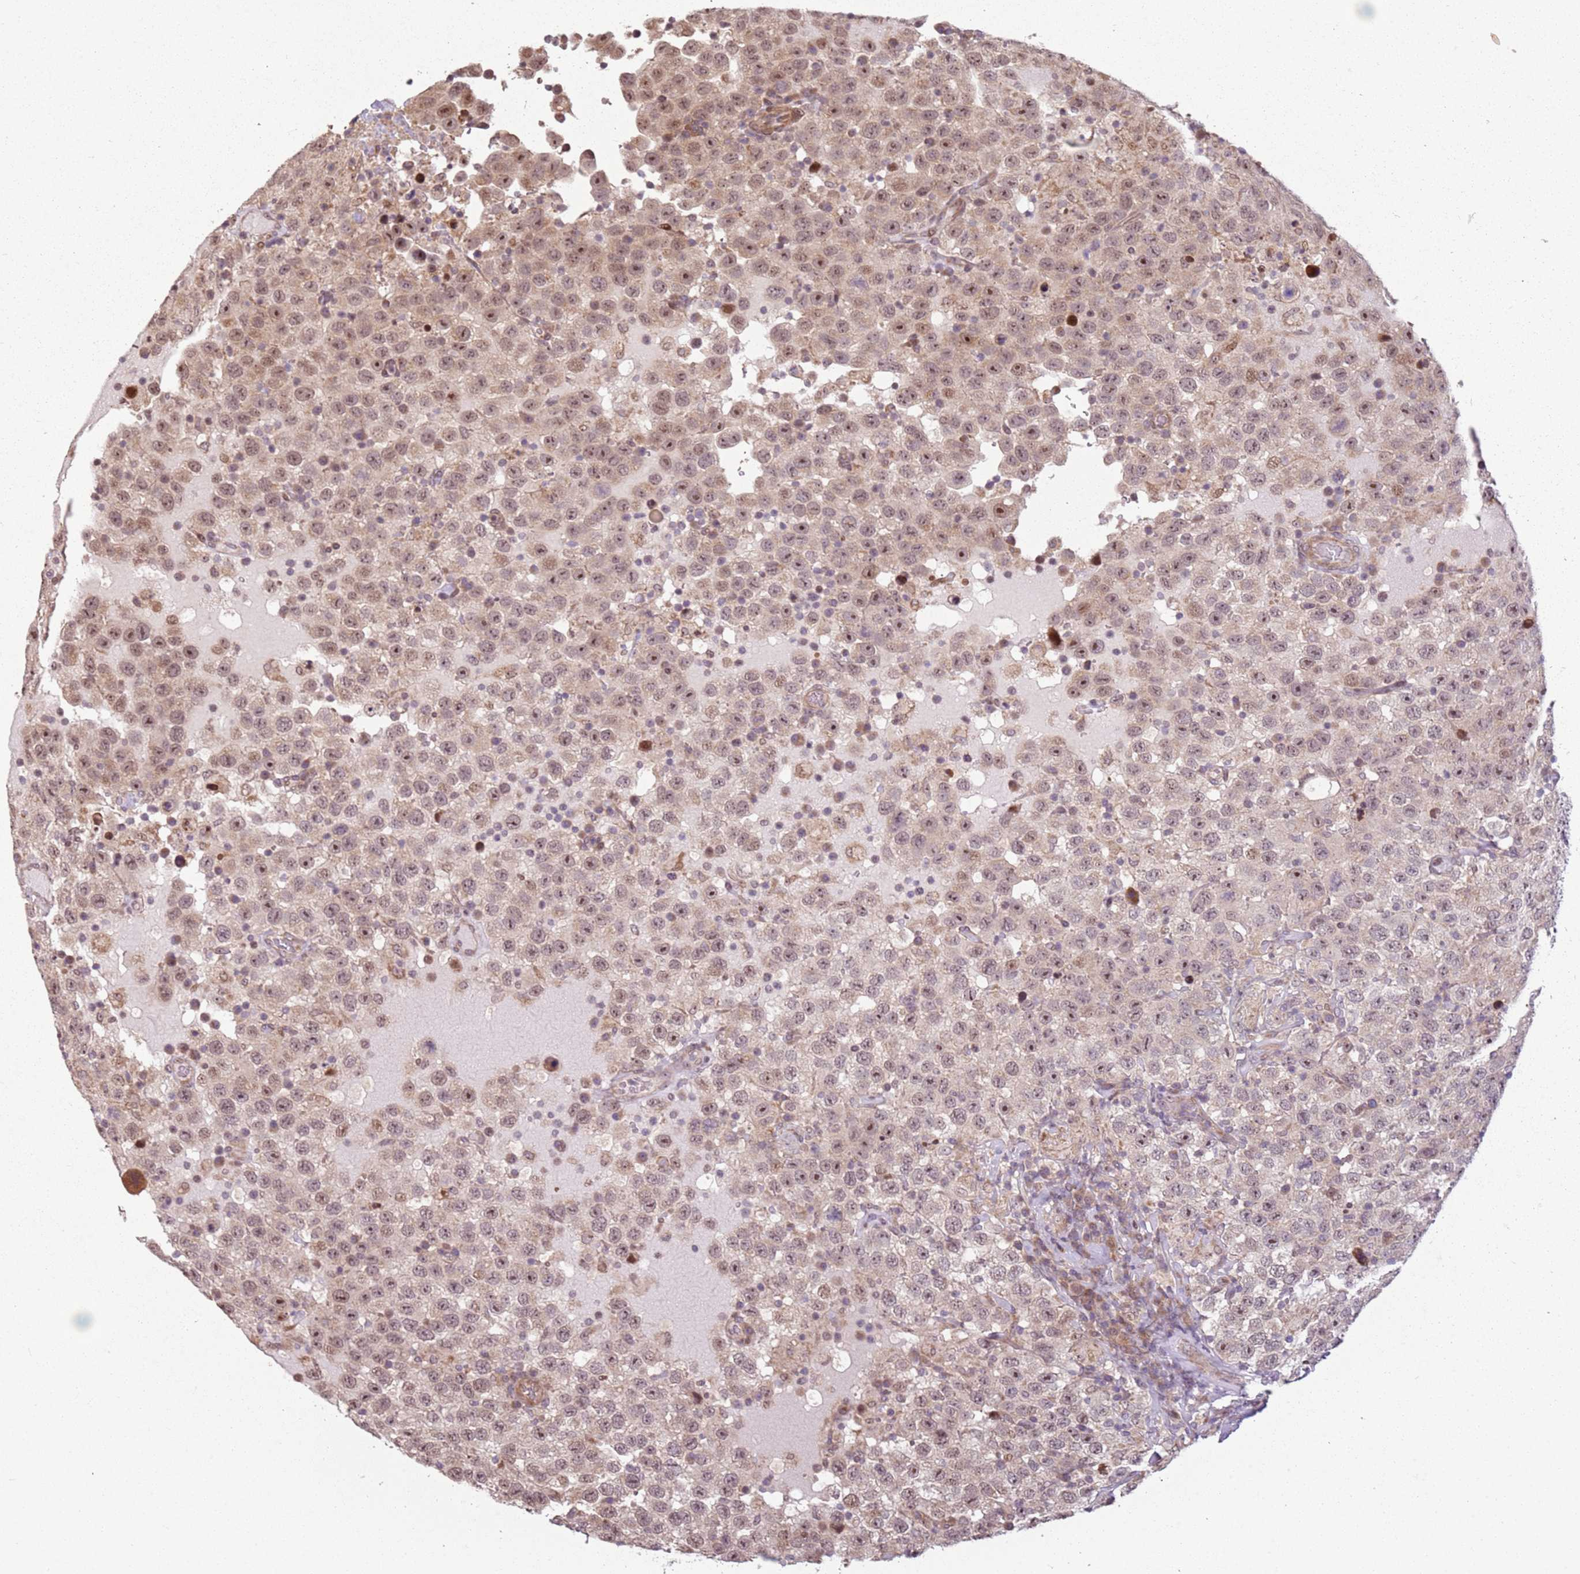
{"staining": {"intensity": "moderate", "quantity": ">75%", "location": "cytoplasmic/membranous,nuclear"}, "tissue": "testis cancer", "cell_type": "Tumor cells", "image_type": "cancer", "snomed": [{"axis": "morphology", "description": "Seminoma, NOS"}, {"axis": "topography", "description": "Testis"}], "caption": "Tumor cells exhibit medium levels of moderate cytoplasmic/membranous and nuclear staining in about >75% of cells in testis cancer.", "gene": "CHURC1", "patient": {"sex": "male", "age": 41}}